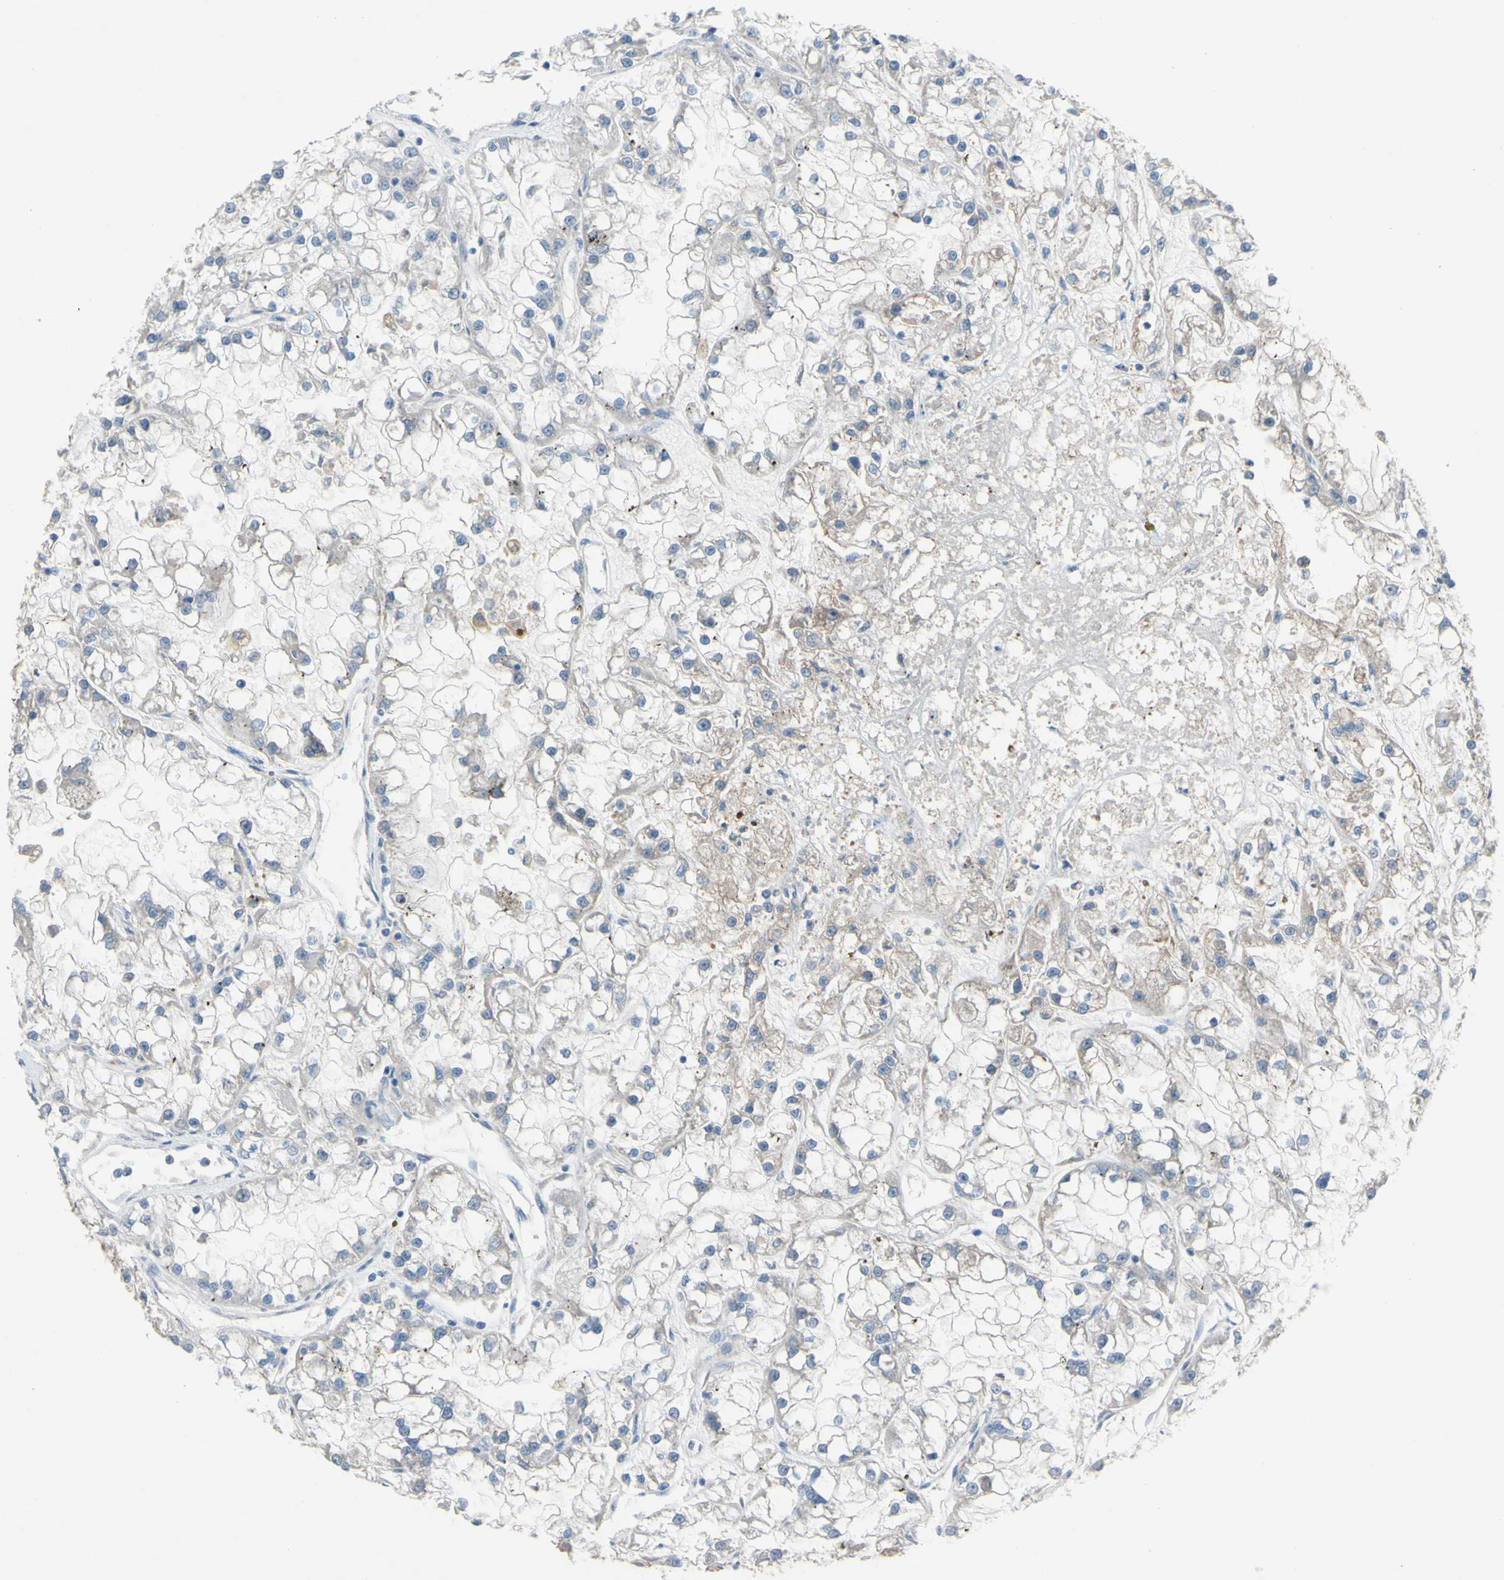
{"staining": {"intensity": "negative", "quantity": "none", "location": "none"}, "tissue": "renal cancer", "cell_type": "Tumor cells", "image_type": "cancer", "snomed": [{"axis": "morphology", "description": "Adenocarcinoma, NOS"}, {"axis": "topography", "description": "Kidney"}], "caption": "This is an immunohistochemistry (IHC) micrograph of adenocarcinoma (renal). There is no positivity in tumor cells.", "gene": "CDCP1", "patient": {"sex": "female", "age": 52}}